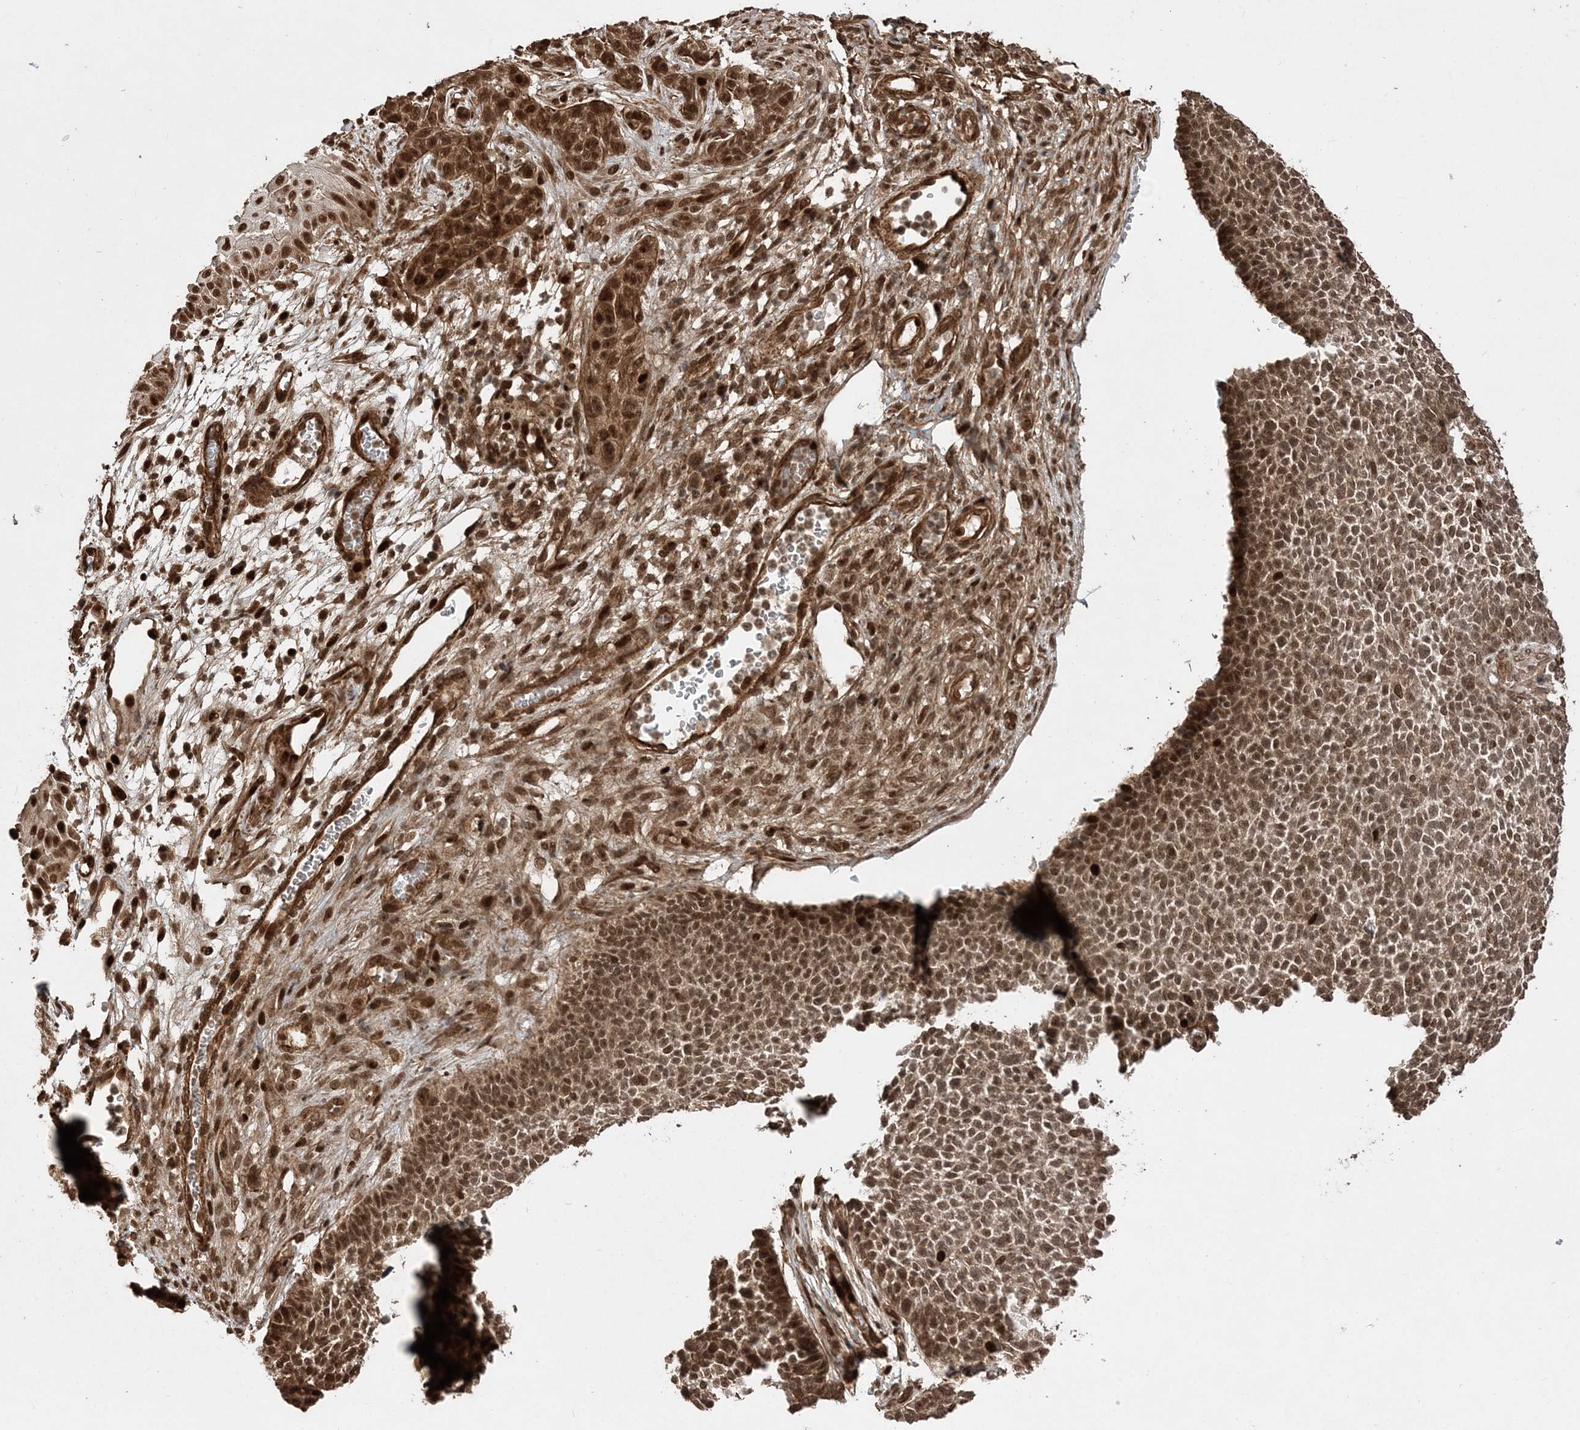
{"staining": {"intensity": "moderate", "quantity": ">75%", "location": "cytoplasmic/membranous,nuclear"}, "tissue": "skin cancer", "cell_type": "Tumor cells", "image_type": "cancer", "snomed": [{"axis": "morphology", "description": "Basal cell carcinoma"}, {"axis": "topography", "description": "Skin"}], "caption": "A histopathology image of human skin cancer (basal cell carcinoma) stained for a protein shows moderate cytoplasmic/membranous and nuclear brown staining in tumor cells. The protein is shown in brown color, while the nuclei are stained blue.", "gene": "ETAA1", "patient": {"sex": "female", "age": 84}}